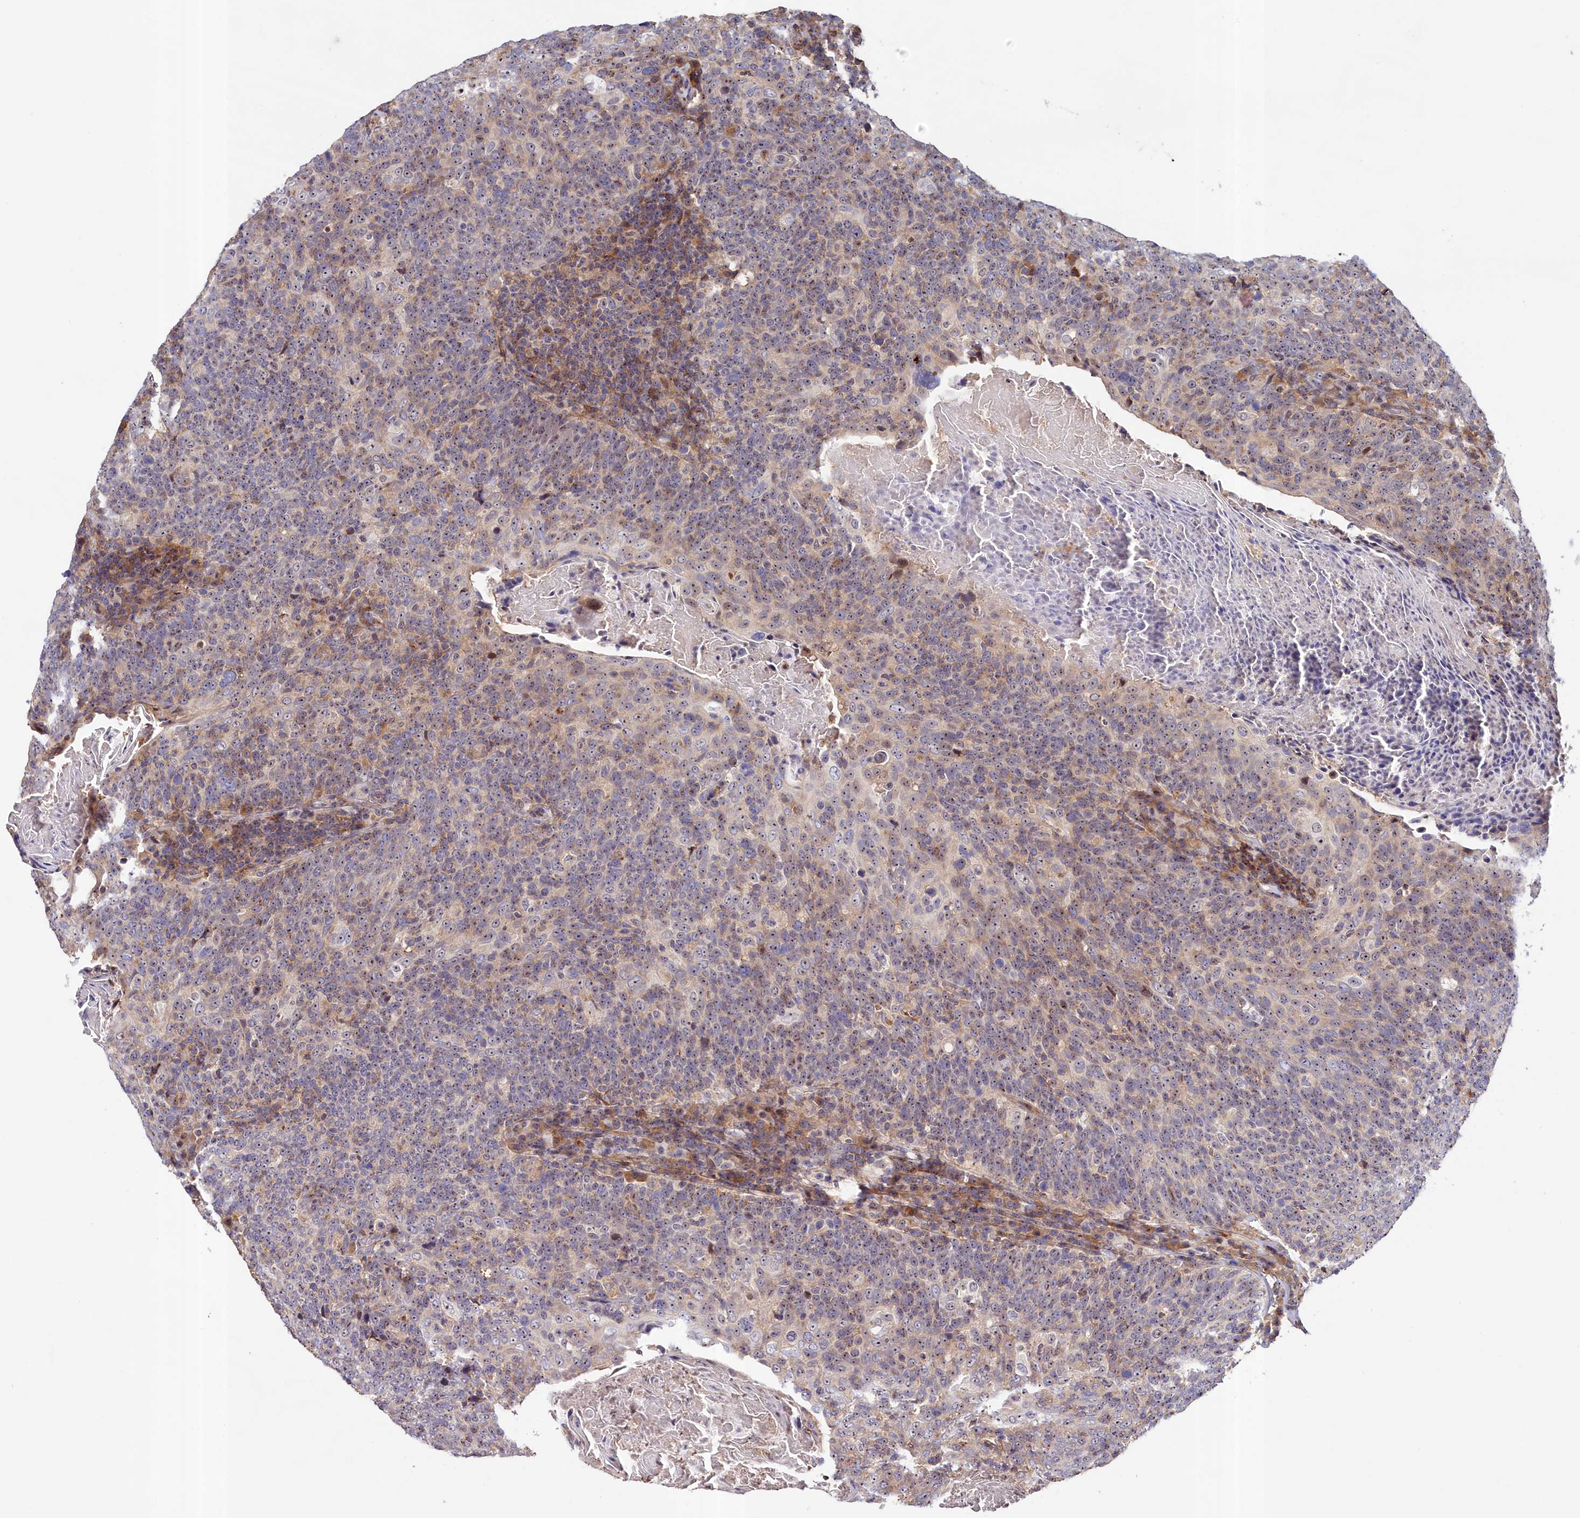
{"staining": {"intensity": "weak", "quantity": ">75%", "location": "nuclear"}, "tissue": "head and neck cancer", "cell_type": "Tumor cells", "image_type": "cancer", "snomed": [{"axis": "morphology", "description": "Squamous cell carcinoma, NOS"}, {"axis": "morphology", "description": "Squamous cell carcinoma, metastatic, NOS"}, {"axis": "topography", "description": "Lymph node"}, {"axis": "topography", "description": "Head-Neck"}], "caption": "High-magnification brightfield microscopy of metastatic squamous cell carcinoma (head and neck) stained with DAB (3,3'-diaminobenzidine) (brown) and counterstained with hematoxylin (blue). tumor cells exhibit weak nuclear expression is appreciated in about>75% of cells.", "gene": "NEURL4", "patient": {"sex": "male", "age": 62}}